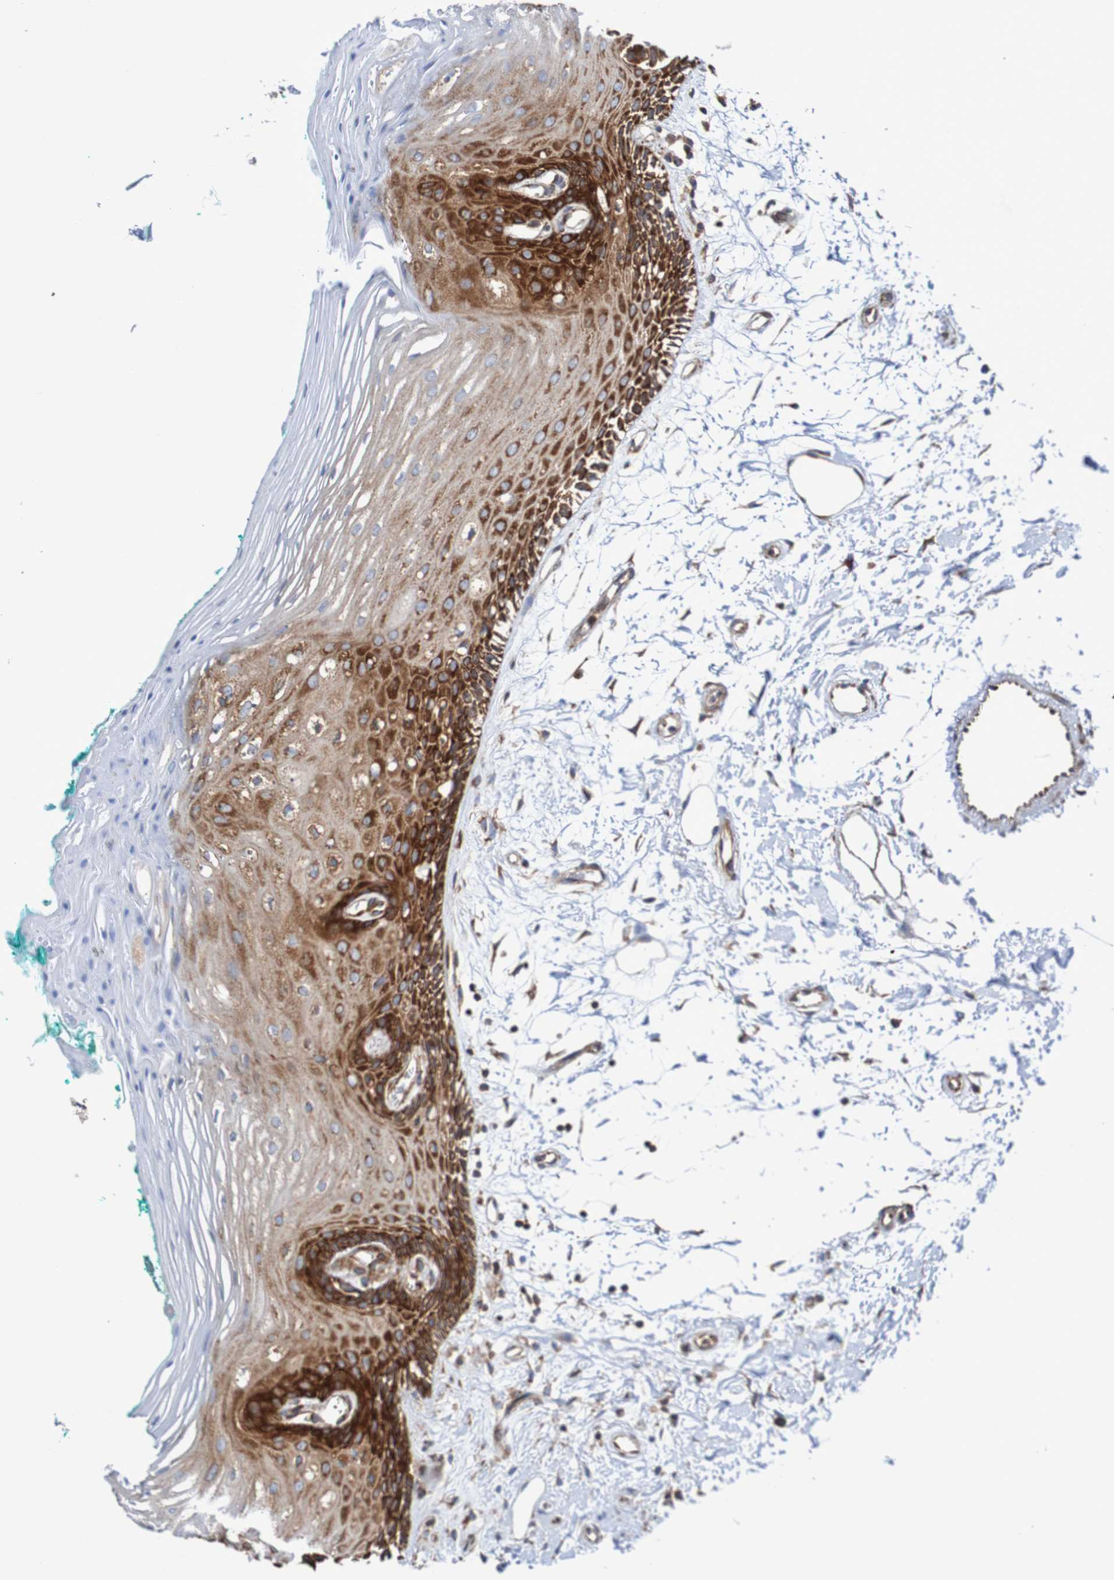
{"staining": {"intensity": "strong", "quantity": "25%-75%", "location": "cytoplasmic/membranous"}, "tissue": "oral mucosa", "cell_type": "Squamous epithelial cells", "image_type": "normal", "snomed": [{"axis": "morphology", "description": "Normal tissue, NOS"}, {"axis": "topography", "description": "Skeletal muscle"}, {"axis": "topography", "description": "Oral tissue"}, {"axis": "topography", "description": "Peripheral nerve tissue"}], "caption": "Protein expression analysis of unremarkable human oral mucosa reveals strong cytoplasmic/membranous expression in approximately 25%-75% of squamous epithelial cells. (Stains: DAB in brown, nuclei in blue, Microscopy: brightfield microscopy at high magnification).", "gene": "FXR2", "patient": {"sex": "female", "age": 84}}